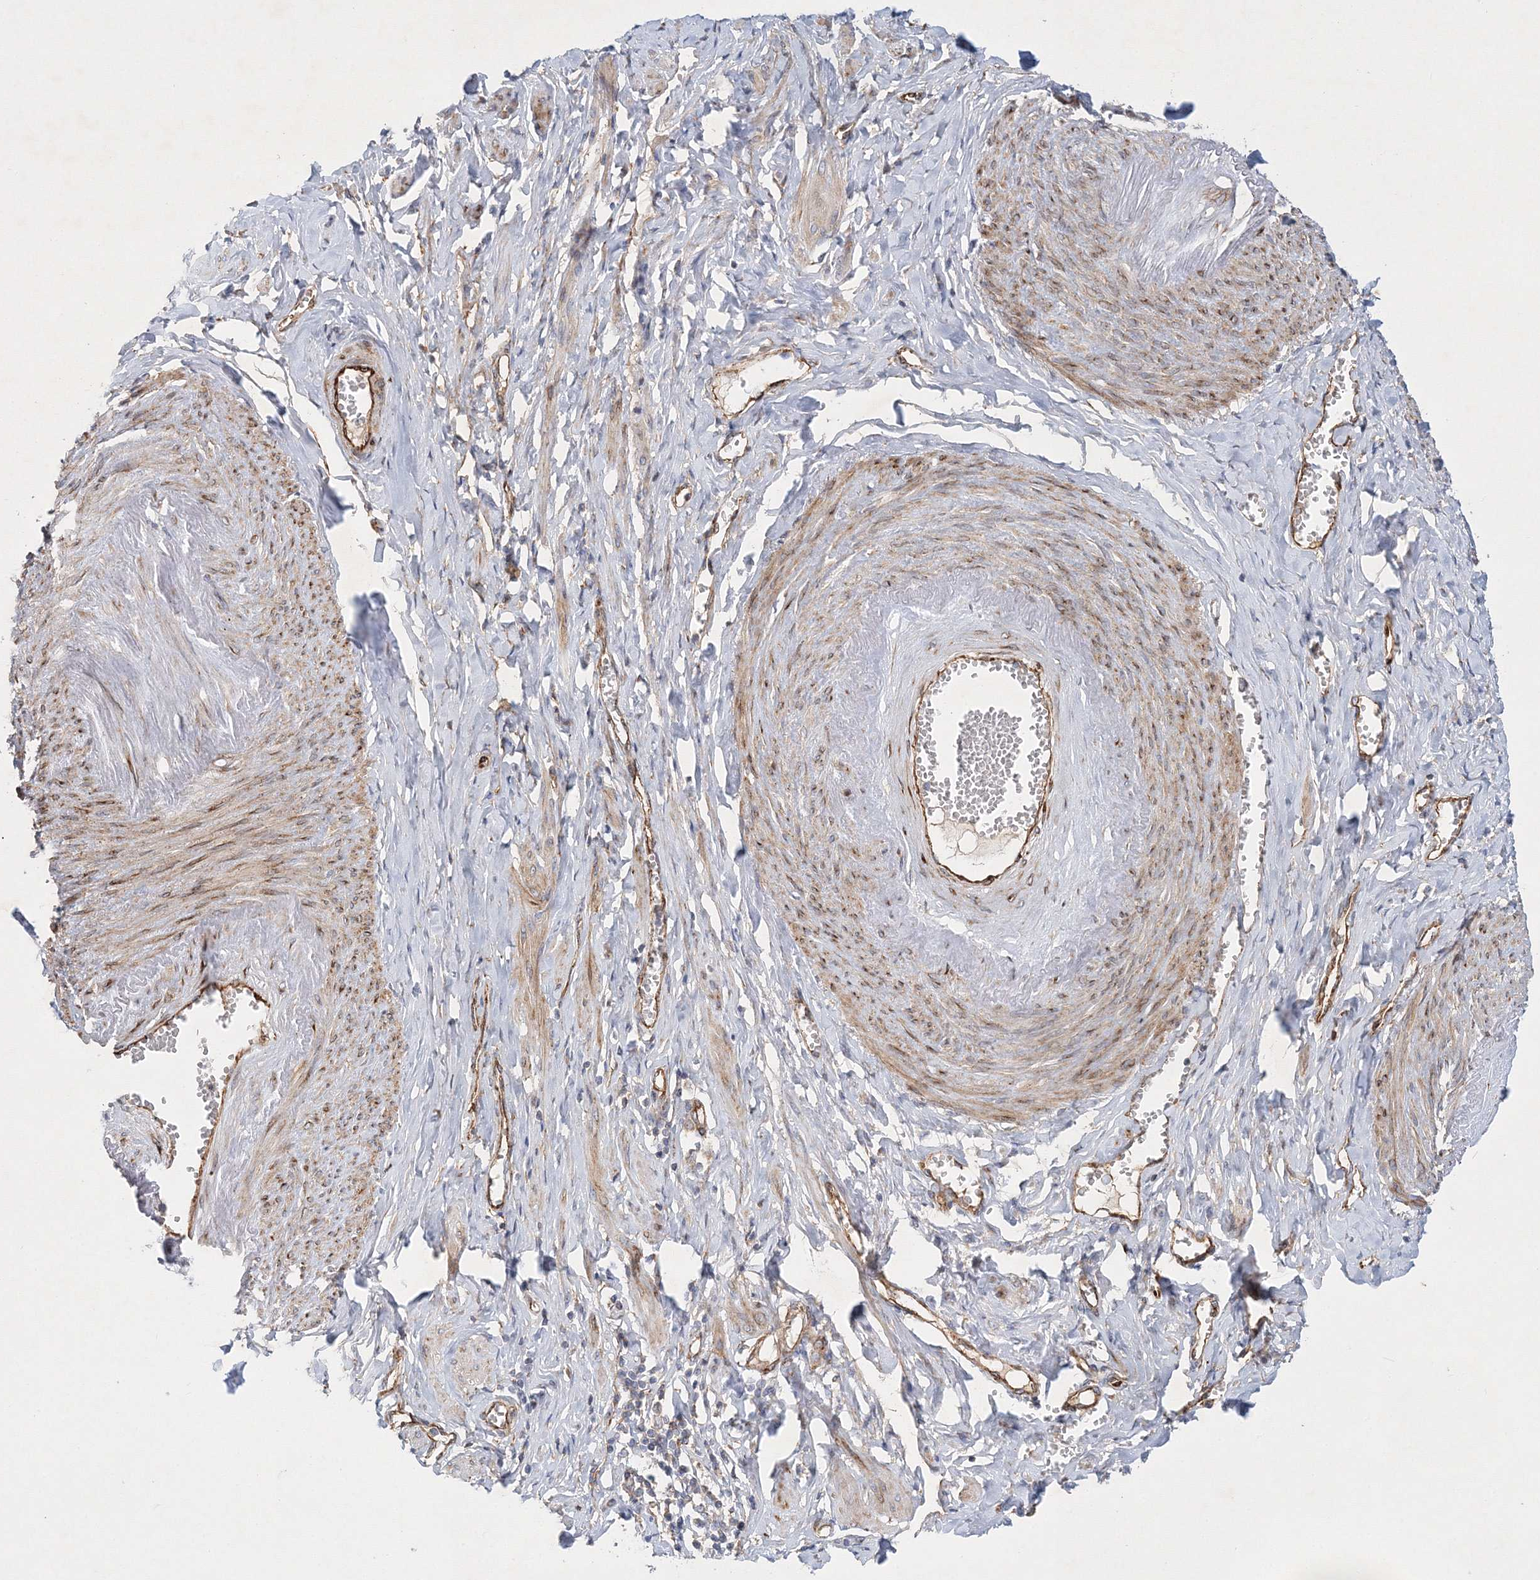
{"staining": {"intensity": "negative", "quantity": "none", "location": "none"}, "tissue": "adipose tissue", "cell_type": "Adipocytes", "image_type": "normal", "snomed": [{"axis": "morphology", "description": "Normal tissue, NOS"}, {"axis": "topography", "description": "Vascular tissue"}, {"axis": "topography", "description": "Fallopian tube"}, {"axis": "topography", "description": "Ovary"}], "caption": "Immunohistochemistry (IHC) of normal human adipose tissue exhibits no staining in adipocytes. (DAB (3,3'-diaminobenzidine) immunohistochemistry (IHC), high magnification).", "gene": "ZFYVE16", "patient": {"sex": "female", "age": 67}}